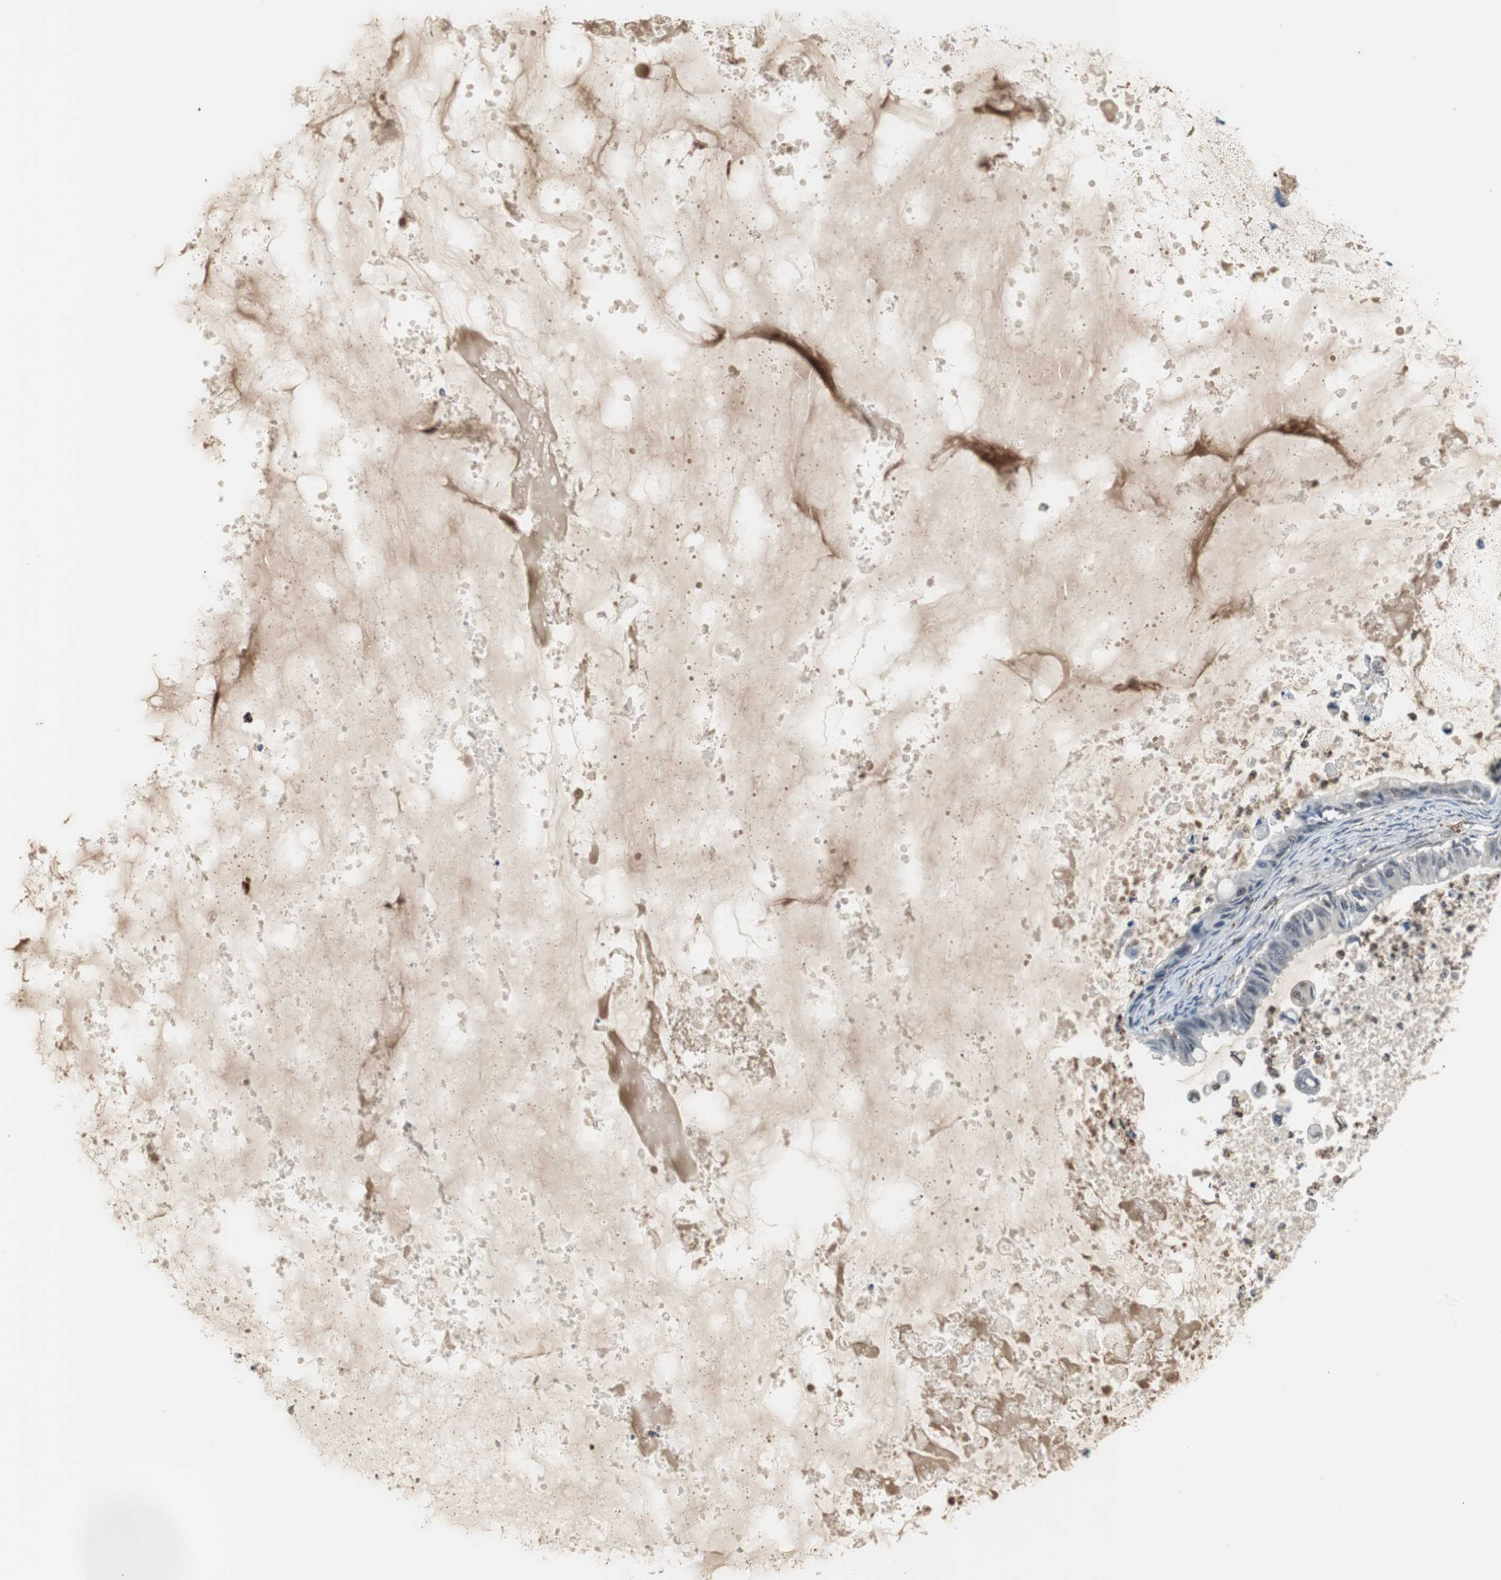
{"staining": {"intensity": "negative", "quantity": "none", "location": "none"}, "tissue": "ovarian cancer", "cell_type": "Tumor cells", "image_type": "cancer", "snomed": [{"axis": "morphology", "description": "Cystadenocarcinoma, mucinous, NOS"}, {"axis": "topography", "description": "Ovary"}], "caption": "This is an IHC histopathology image of human ovarian cancer (mucinous cystadenocarcinoma). There is no expression in tumor cells.", "gene": "PLIN3", "patient": {"sex": "female", "age": 80}}